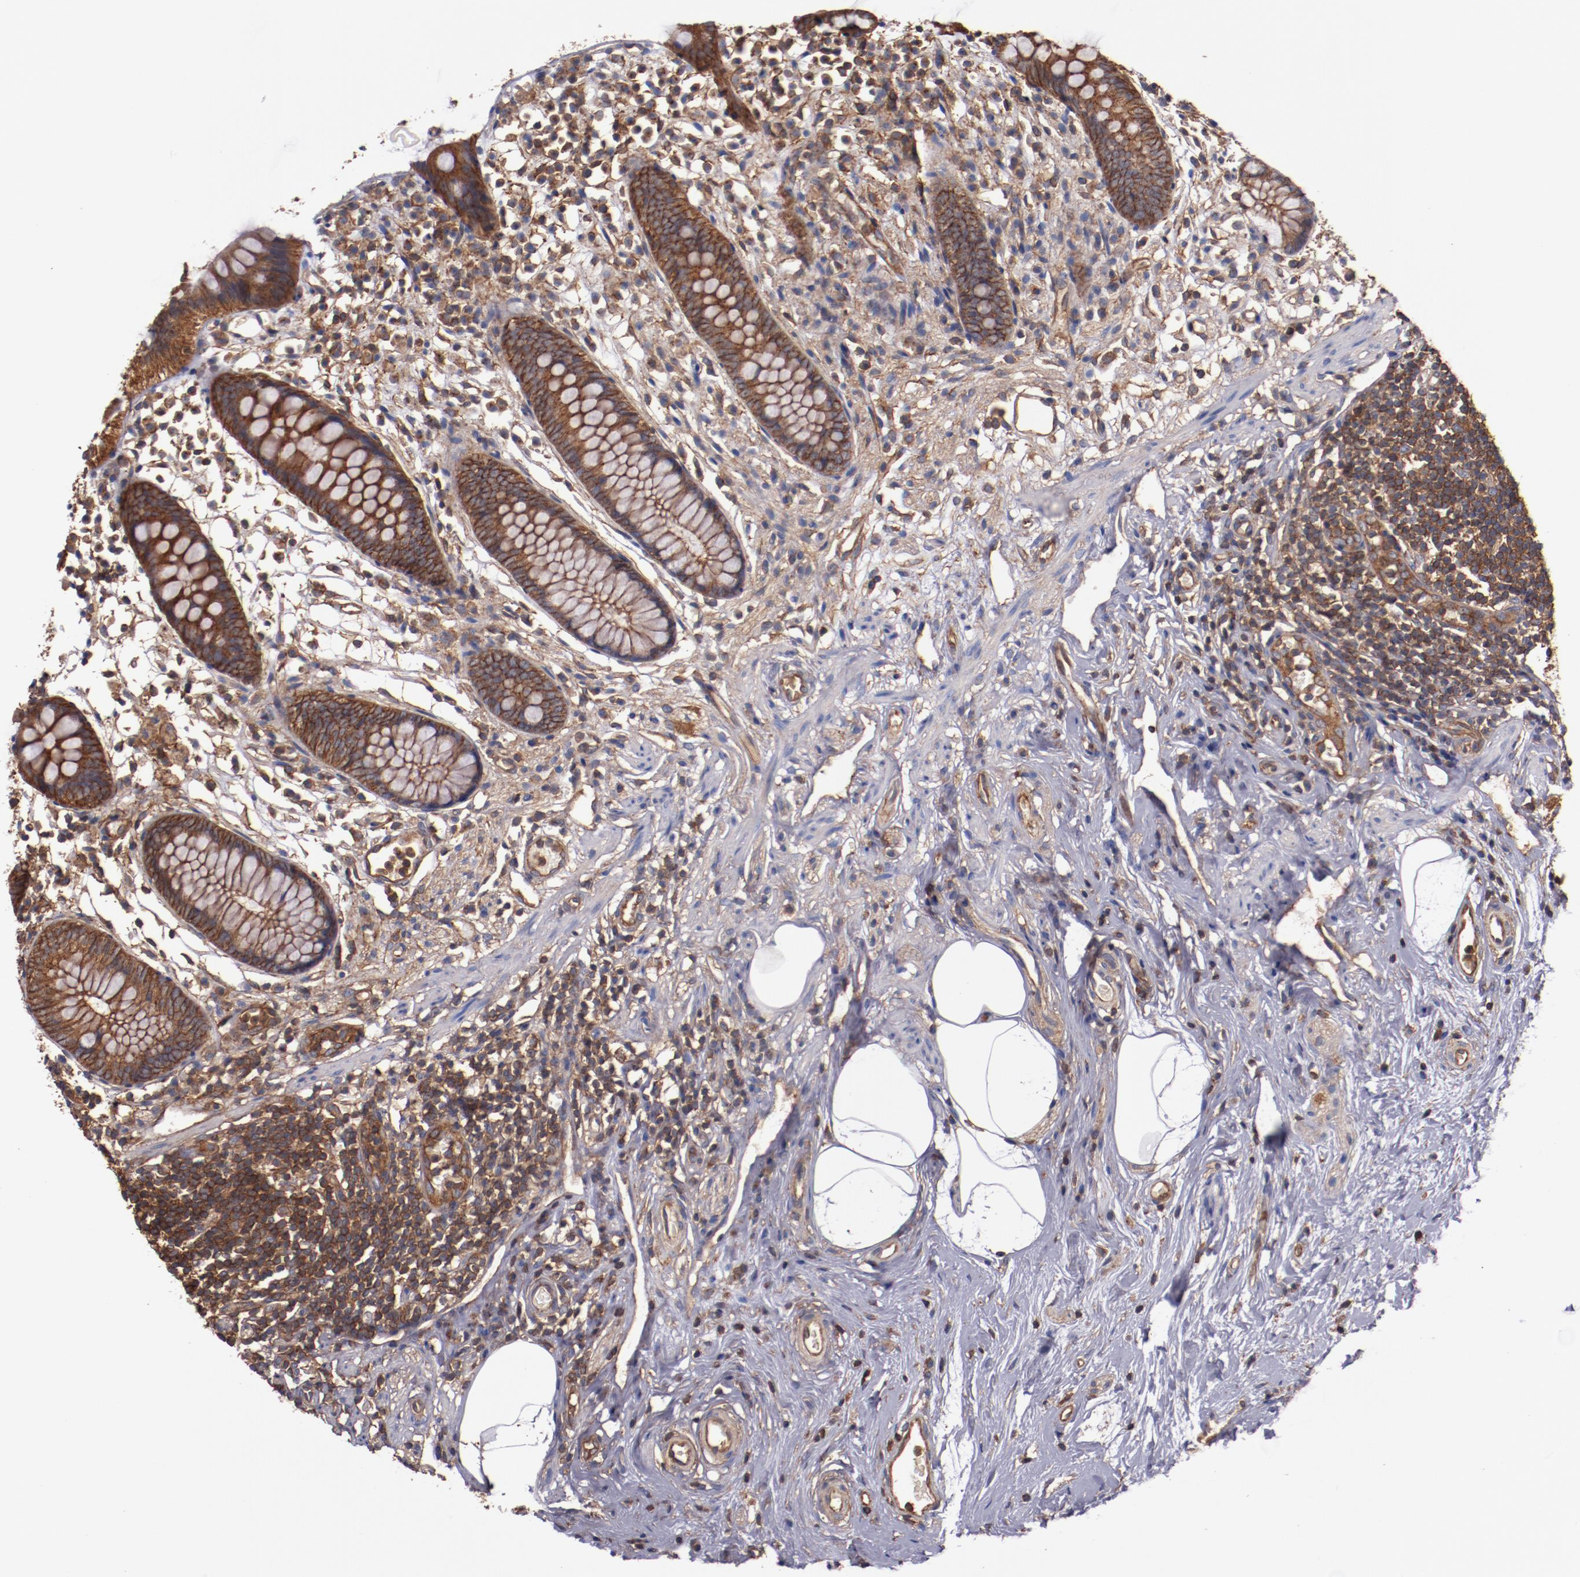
{"staining": {"intensity": "strong", "quantity": ">75%", "location": "cytoplasmic/membranous"}, "tissue": "appendix", "cell_type": "Glandular cells", "image_type": "normal", "snomed": [{"axis": "morphology", "description": "Normal tissue, NOS"}, {"axis": "topography", "description": "Appendix"}], "caption": "A brown stain shows strong cytoplasmic/membranous staining of a protein in glandular cells of benign human appendix.", "gene": "TMOD3", "patient": {"sex": "male", "age": 38}}